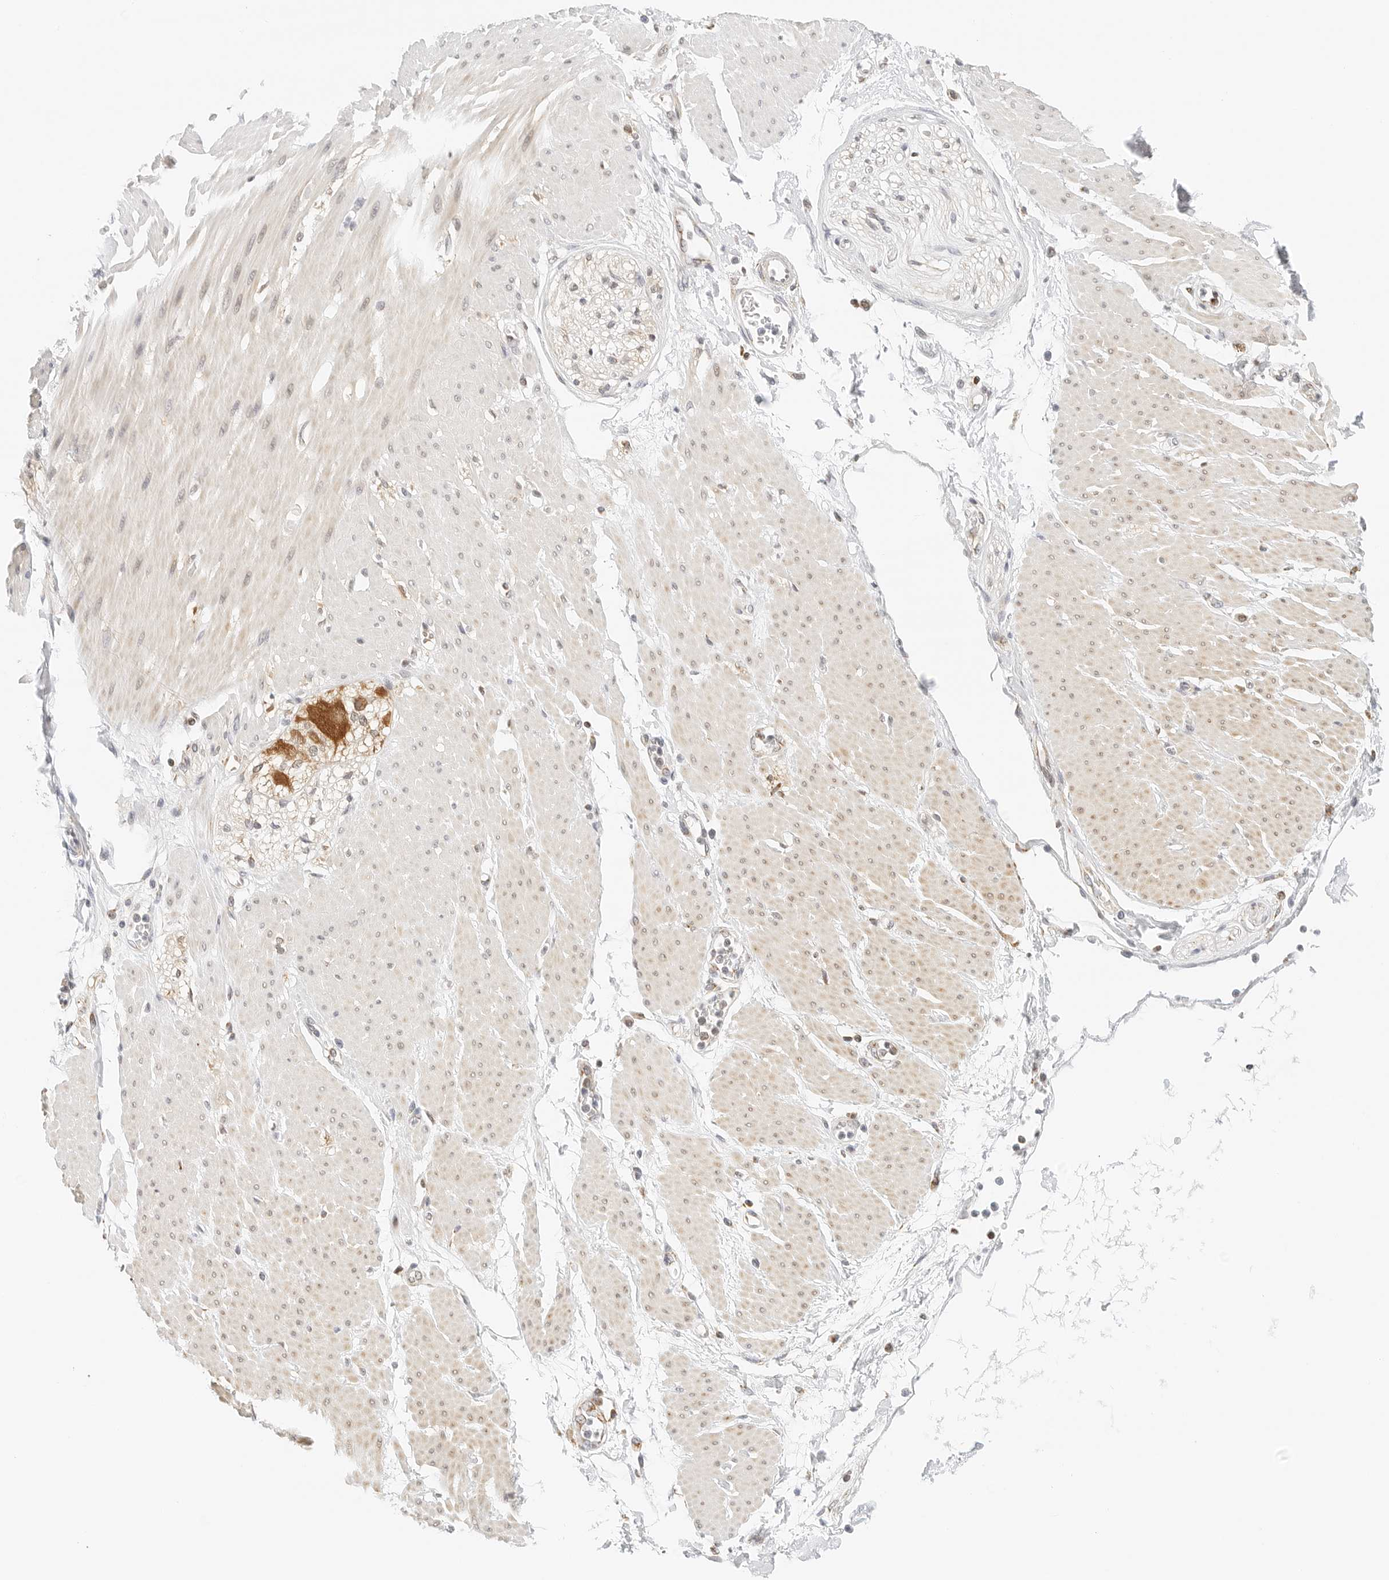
{"staining": {"intensity": "weak", "quantity": "<25%", "location": "cytoplasmic/membranous"}, "tissue": "adipose tissue", "cell_type": "Adipocytes", "image_type": "normal", "snomed": [{"axis": "morphology", "description": "Normal tissue, NOS"}, {"axis": "morphology", "description": "Adenocarcinoma, NOS"}, {"axis": "topography", "description": "Duodenum"}, {"axis": "topography", "description": "Peripheral nerve tissue"}], "caption": "Adipocytes show no significant positivity in normal adipose tissue. (DAB immunohistochemistry visualized using brightfield microscopy, high magnification).", "gene": "ATL1", "patient": {"sex": "female", "age": 60}}